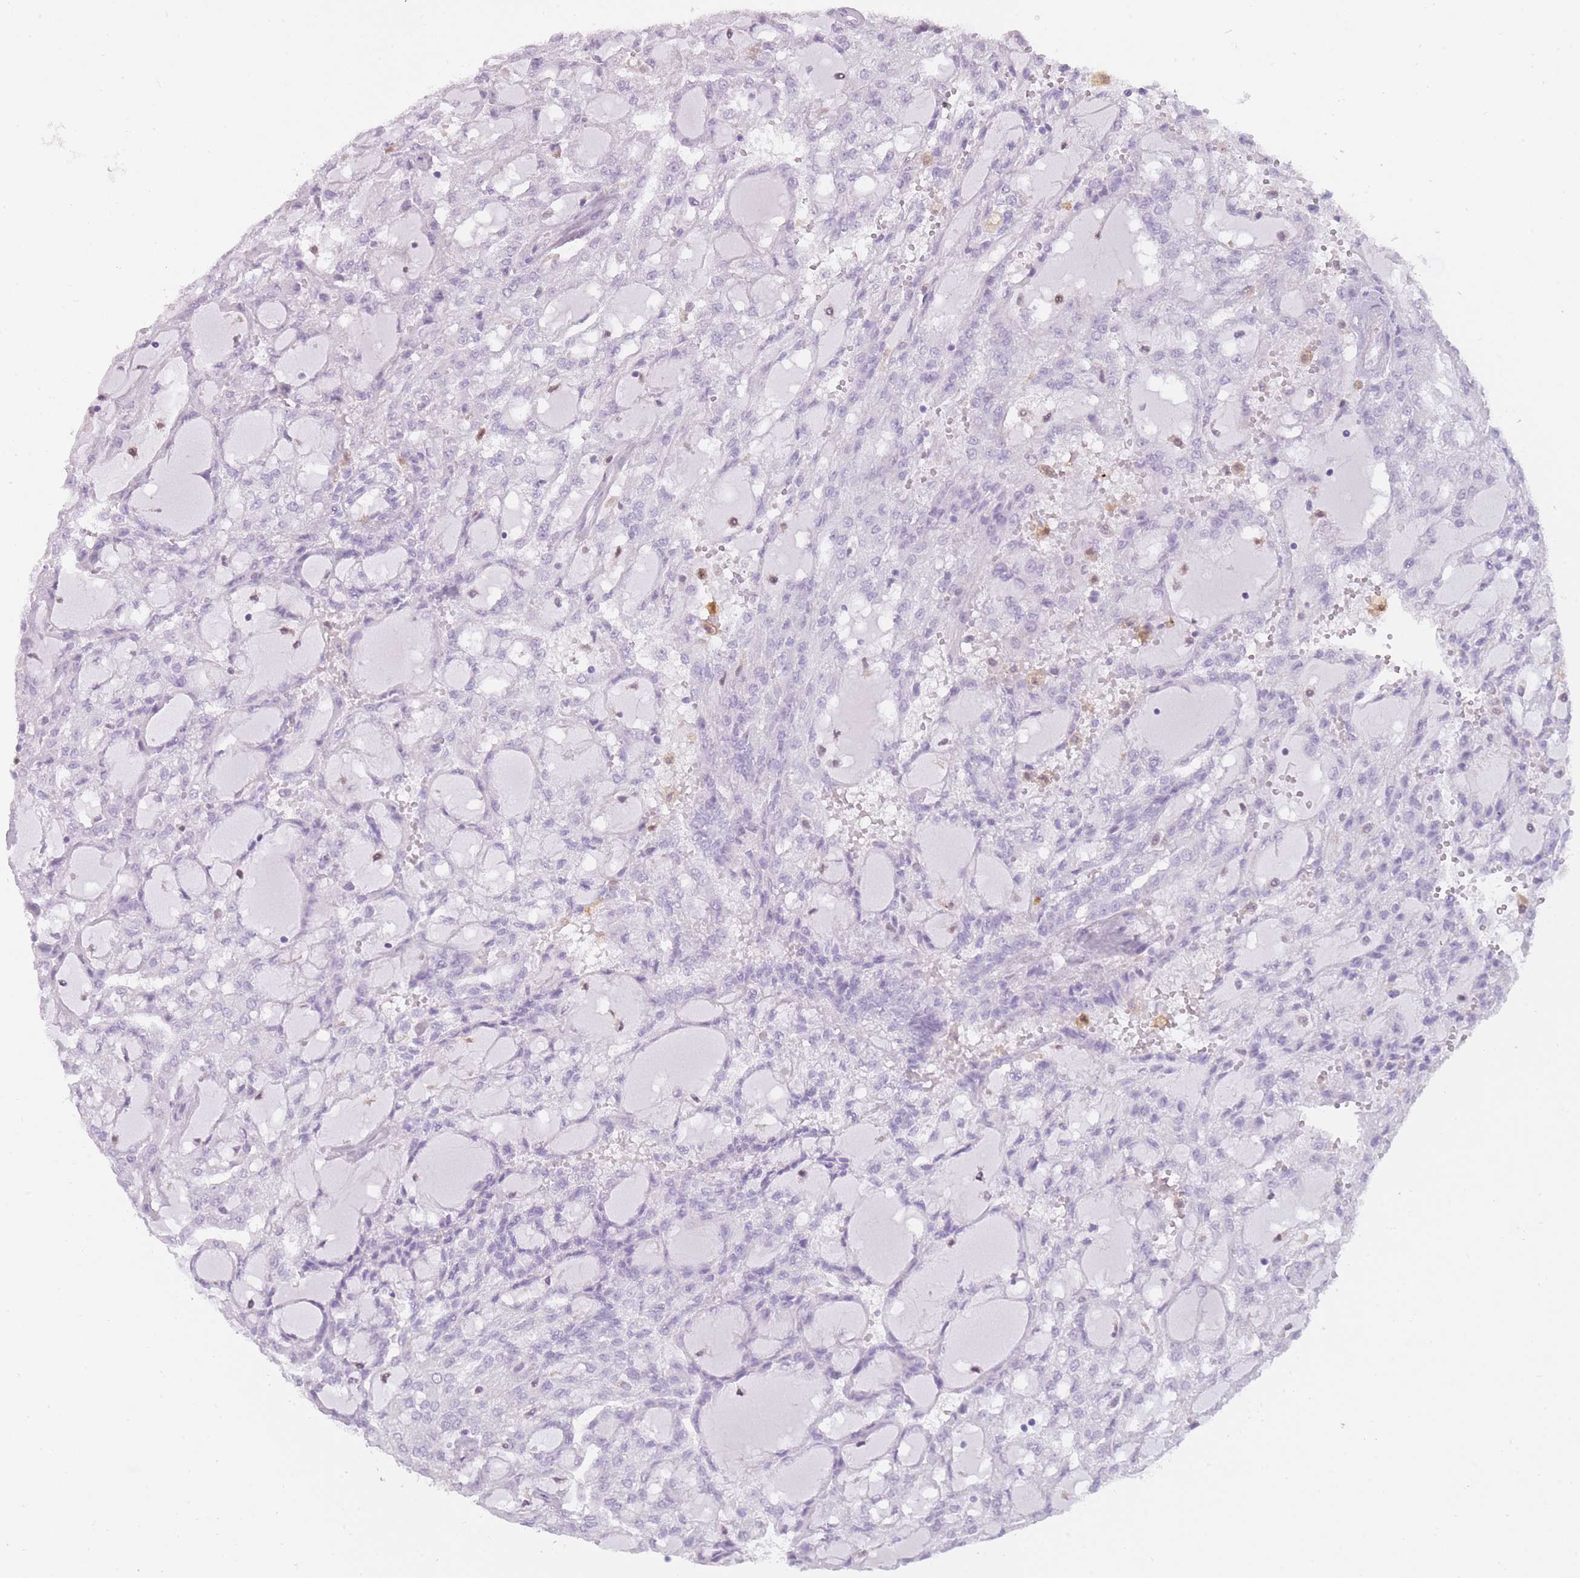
{"staining": {"intensity": "negative", "quantity": "none", "location": "none"}, "tissue": "renal cancer", "cell_type": "Tumor cells", "image_type": "cancer", "snomed": [{"axis": "morphology", "description": "Adenocarcinoma, NOS"}, {"axis": "topography", "description": "Kidney"}], "caption": "A photomicrograph of human adenocarcinoma (renal) is negative for staining in tumor cells.", "gene": "LGALS9", "patient": {"sex": "male", "age": 63}}